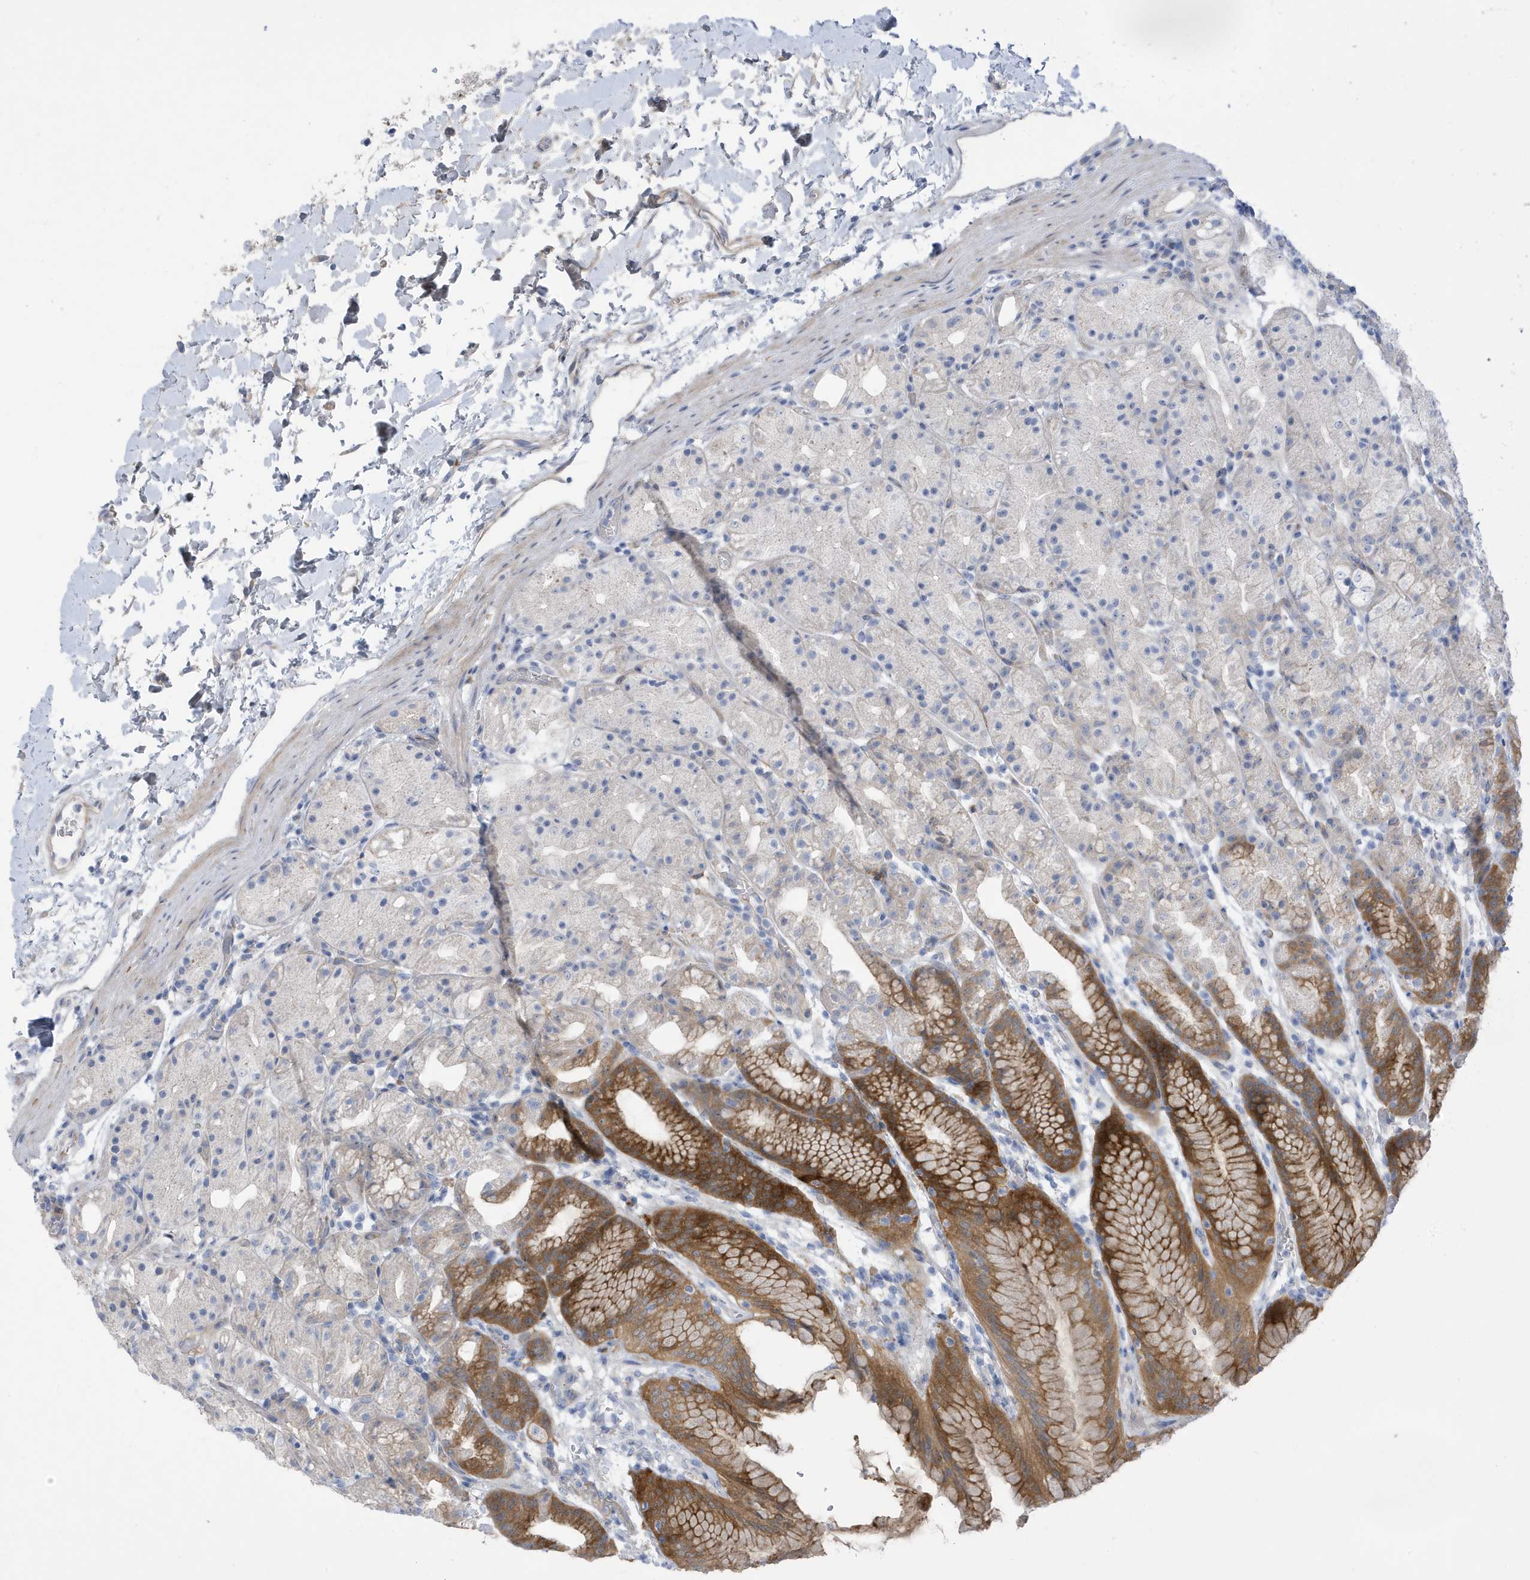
{"staining": {"intensity": "moderate", "quantity": "25%-75%", "location": "cytoplasmic/membranous"}, "tissue": "stomach", "cell_type": "Glandular cells", "image_type": "normal", "snomed": [{"axis": "morphology", "description": "Normal tissue, NOS"}, {"axis": "topography", "description": "Stomach, upper"}], "caption": "Immunohistochemistry (IHC) of normal stomach displays medium levels of moderate cytoplasmic/membranous staining in about 25%-75% of glandular cells.", "gene": "ATP13A5", "patient": {"sex": "male", "age": 48}}